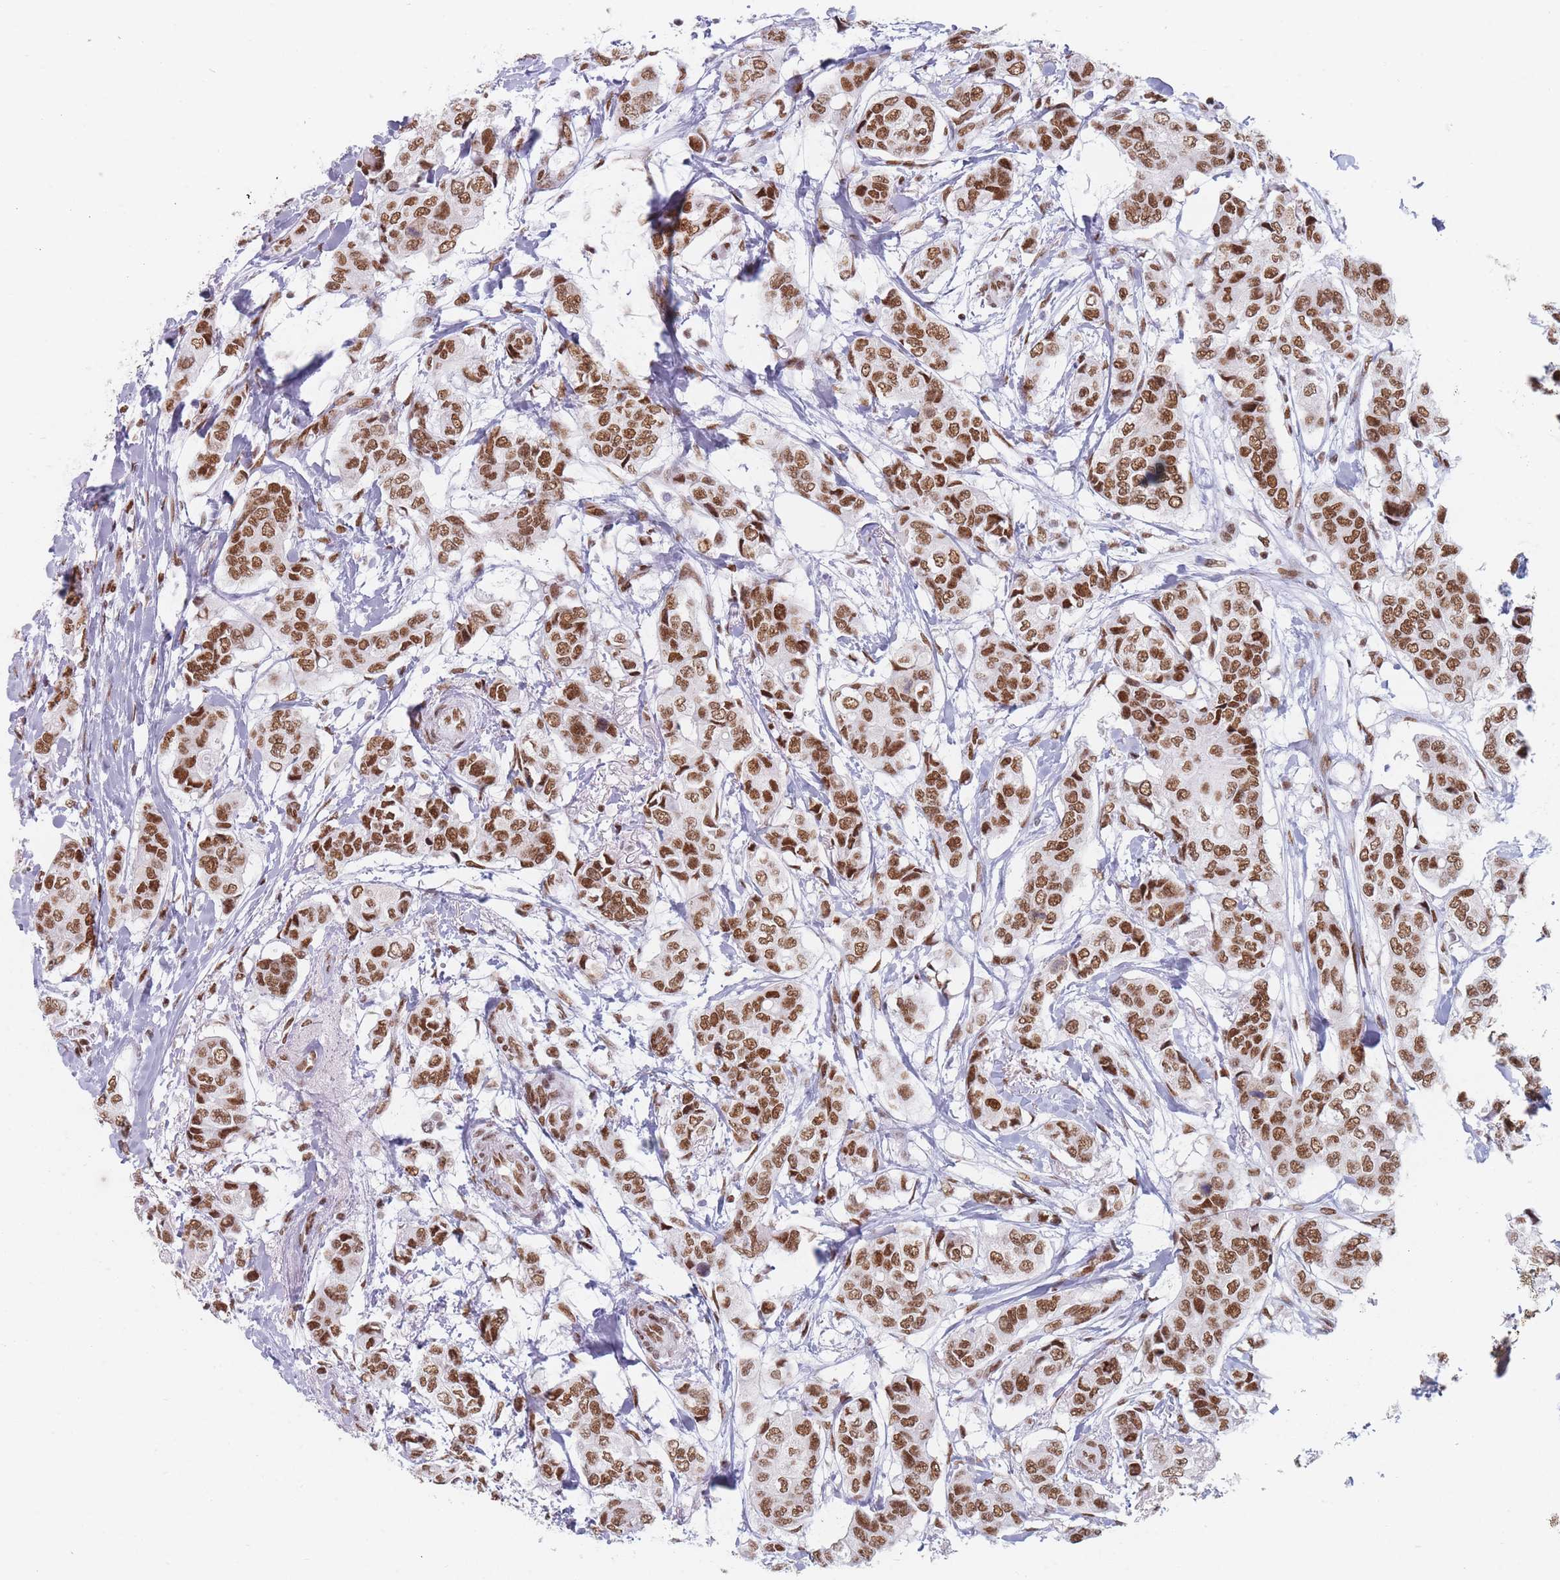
{"staining": {"intensity": "moderate", "quantity": ">75%", "location": "nuclear"}, "tissue": "breast cancer", "cell_type": "Tumor cells", "image_type": "cancer", "snomed": [{"axis": "morphology", "description": "Lobular carcinoma"}, {"axis": "topography", "description": "Breast"}], "caption": "This is a histology image of immunohistochemistry staining of breast cancer, which shows moderate expression in the nuclear of tumor cells.", "gene": "SAFB2", "patient": {"sex": "female", "age": 51}}